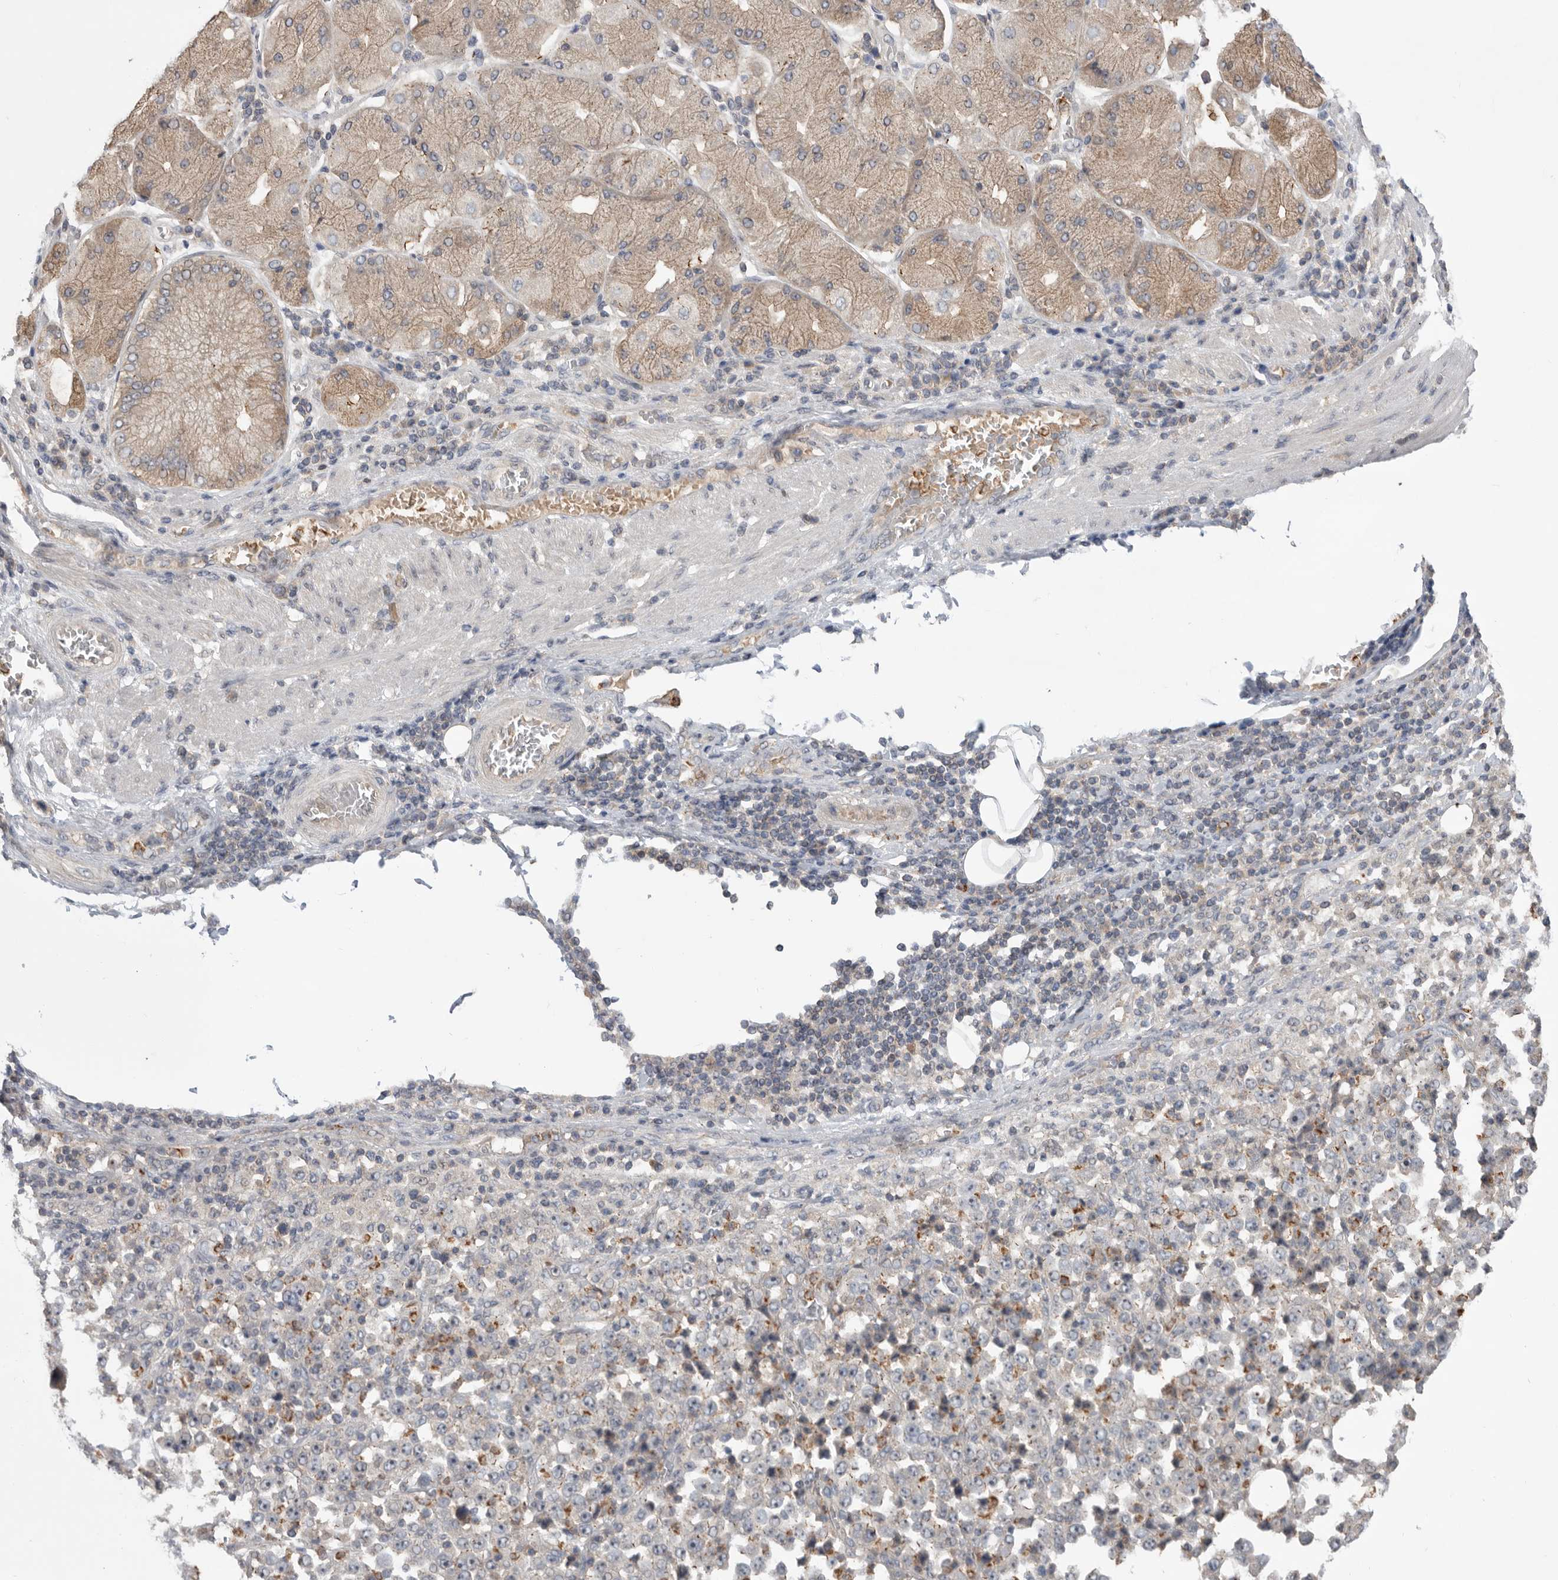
{"staining": {"intensity": "negative", "quantity": "none", "location": "none"}, "tissue": "stomach cancer", "cell_type": "Tumor cells", "image_type": "cancer", "snomed": [{"axis": "morphology", "description": "Normal tissue, NOS"}, {"axis": "morphology", "description": "Adenocarcinoma, NOS"}, {"axis": "topography", "description": "Stomach, upper"}, {"axis": "topography", "description": "Stomach"}], "caption": "This is a micrograph of IHC staining of stomach cancer (adenocarcinoma), which shows no expression in tumor cells. The staining is performed using DAB (3,3'-diaminobenzidine) brown chromogen with nuclei counter-stained in using hematoxylin.", "gene": "KLK5", "patient": {"sex": "male", "age": 59}}